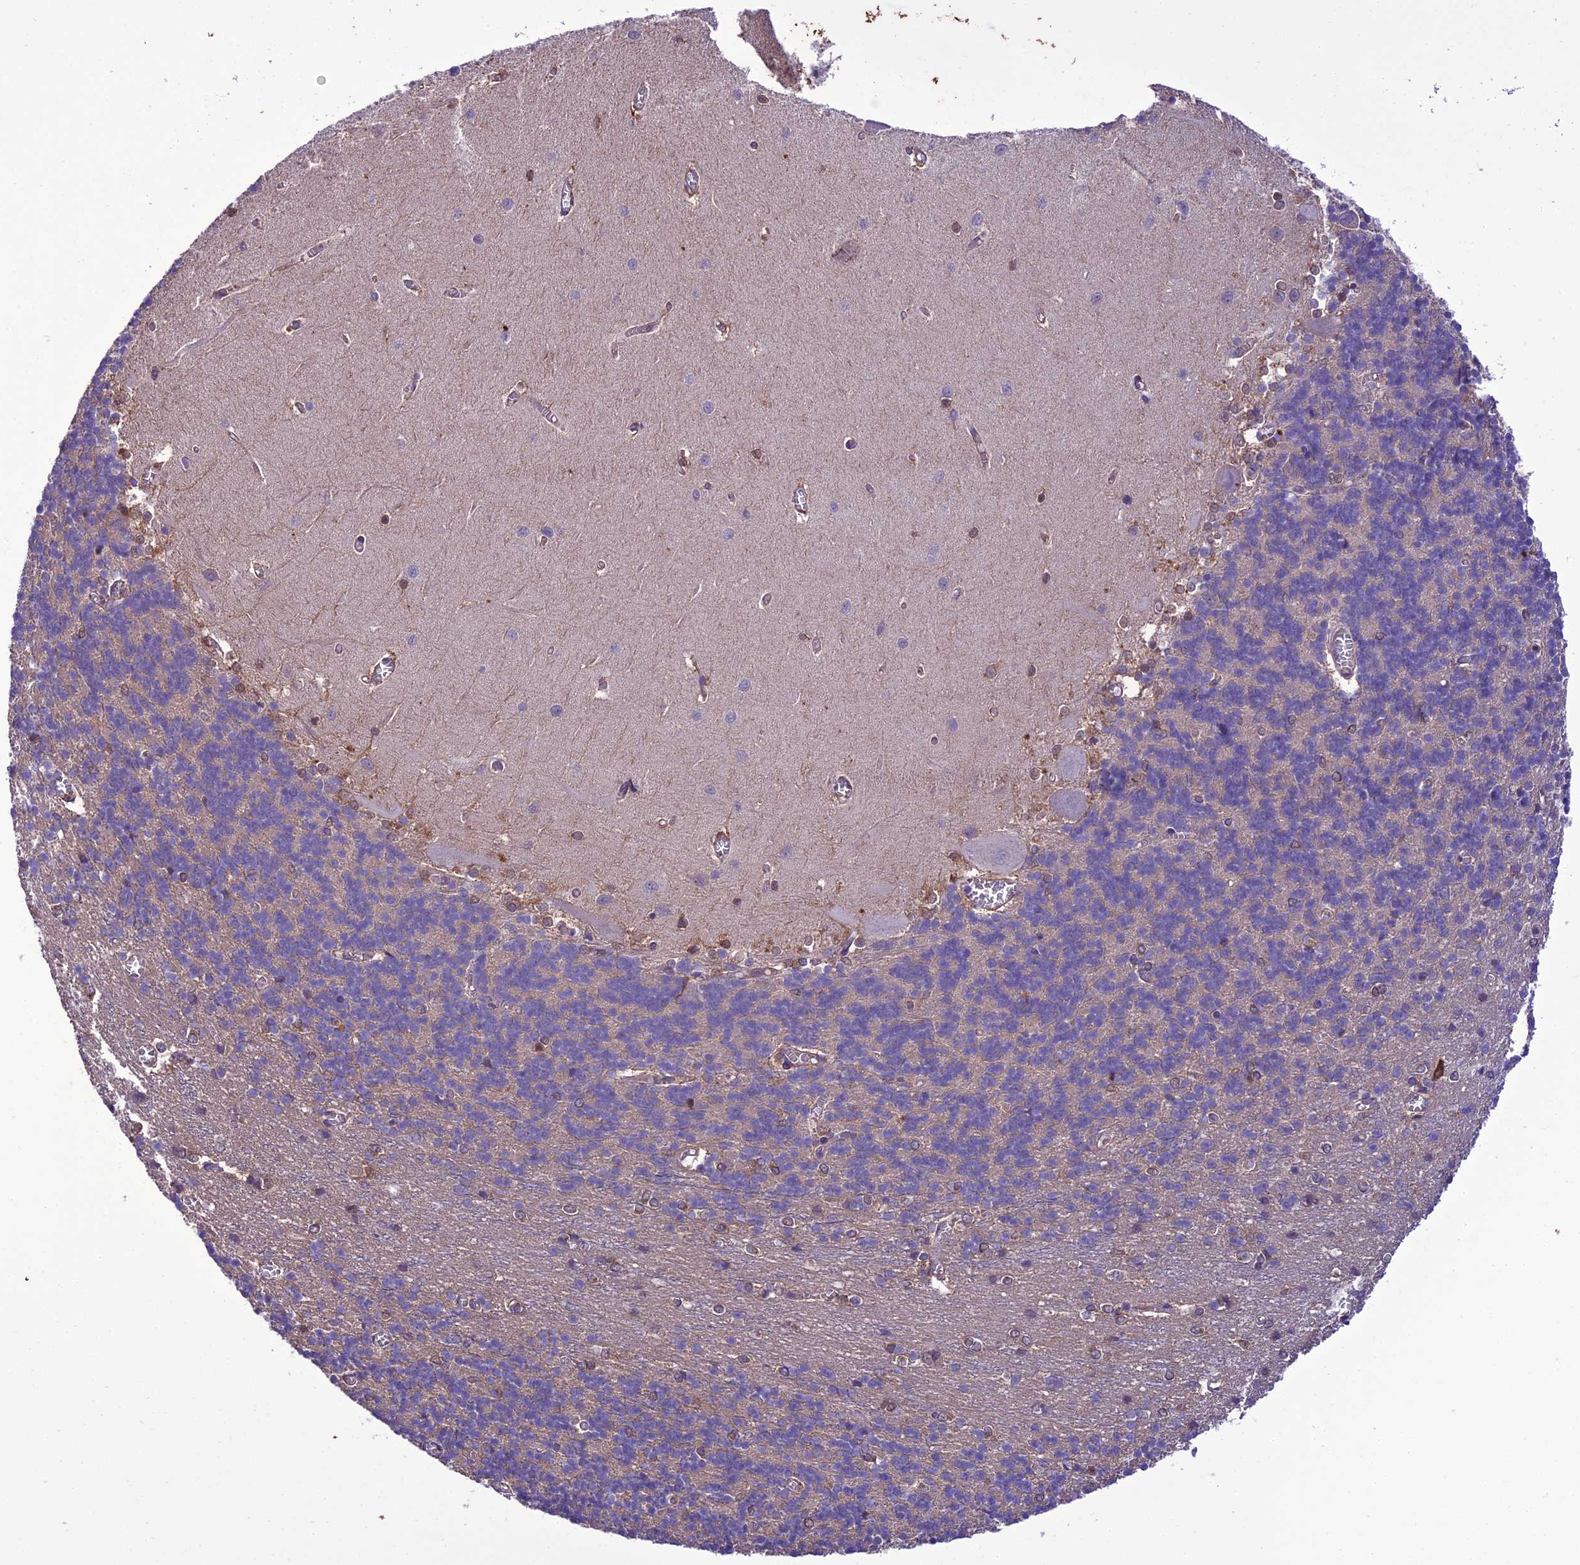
{"staining": {"intensity": "negative", "quantity": "none", "location": "none"}, "tissue": "cerebellum", "cell_type": "Cells in granular layer", "image_type": "normal", "snomed": [{"axis": "morphology", "description": "Normal tissue, NOS"}, {"axis": "topography", "description": "Cerebellum"}], "caption": "This is an immunohistochemistry micrograph of unremarkable cerebellum. There is no expression in cells in granular layer.", "gene": "BORCS6", "patient": {"sex": "male", "age": 37}}